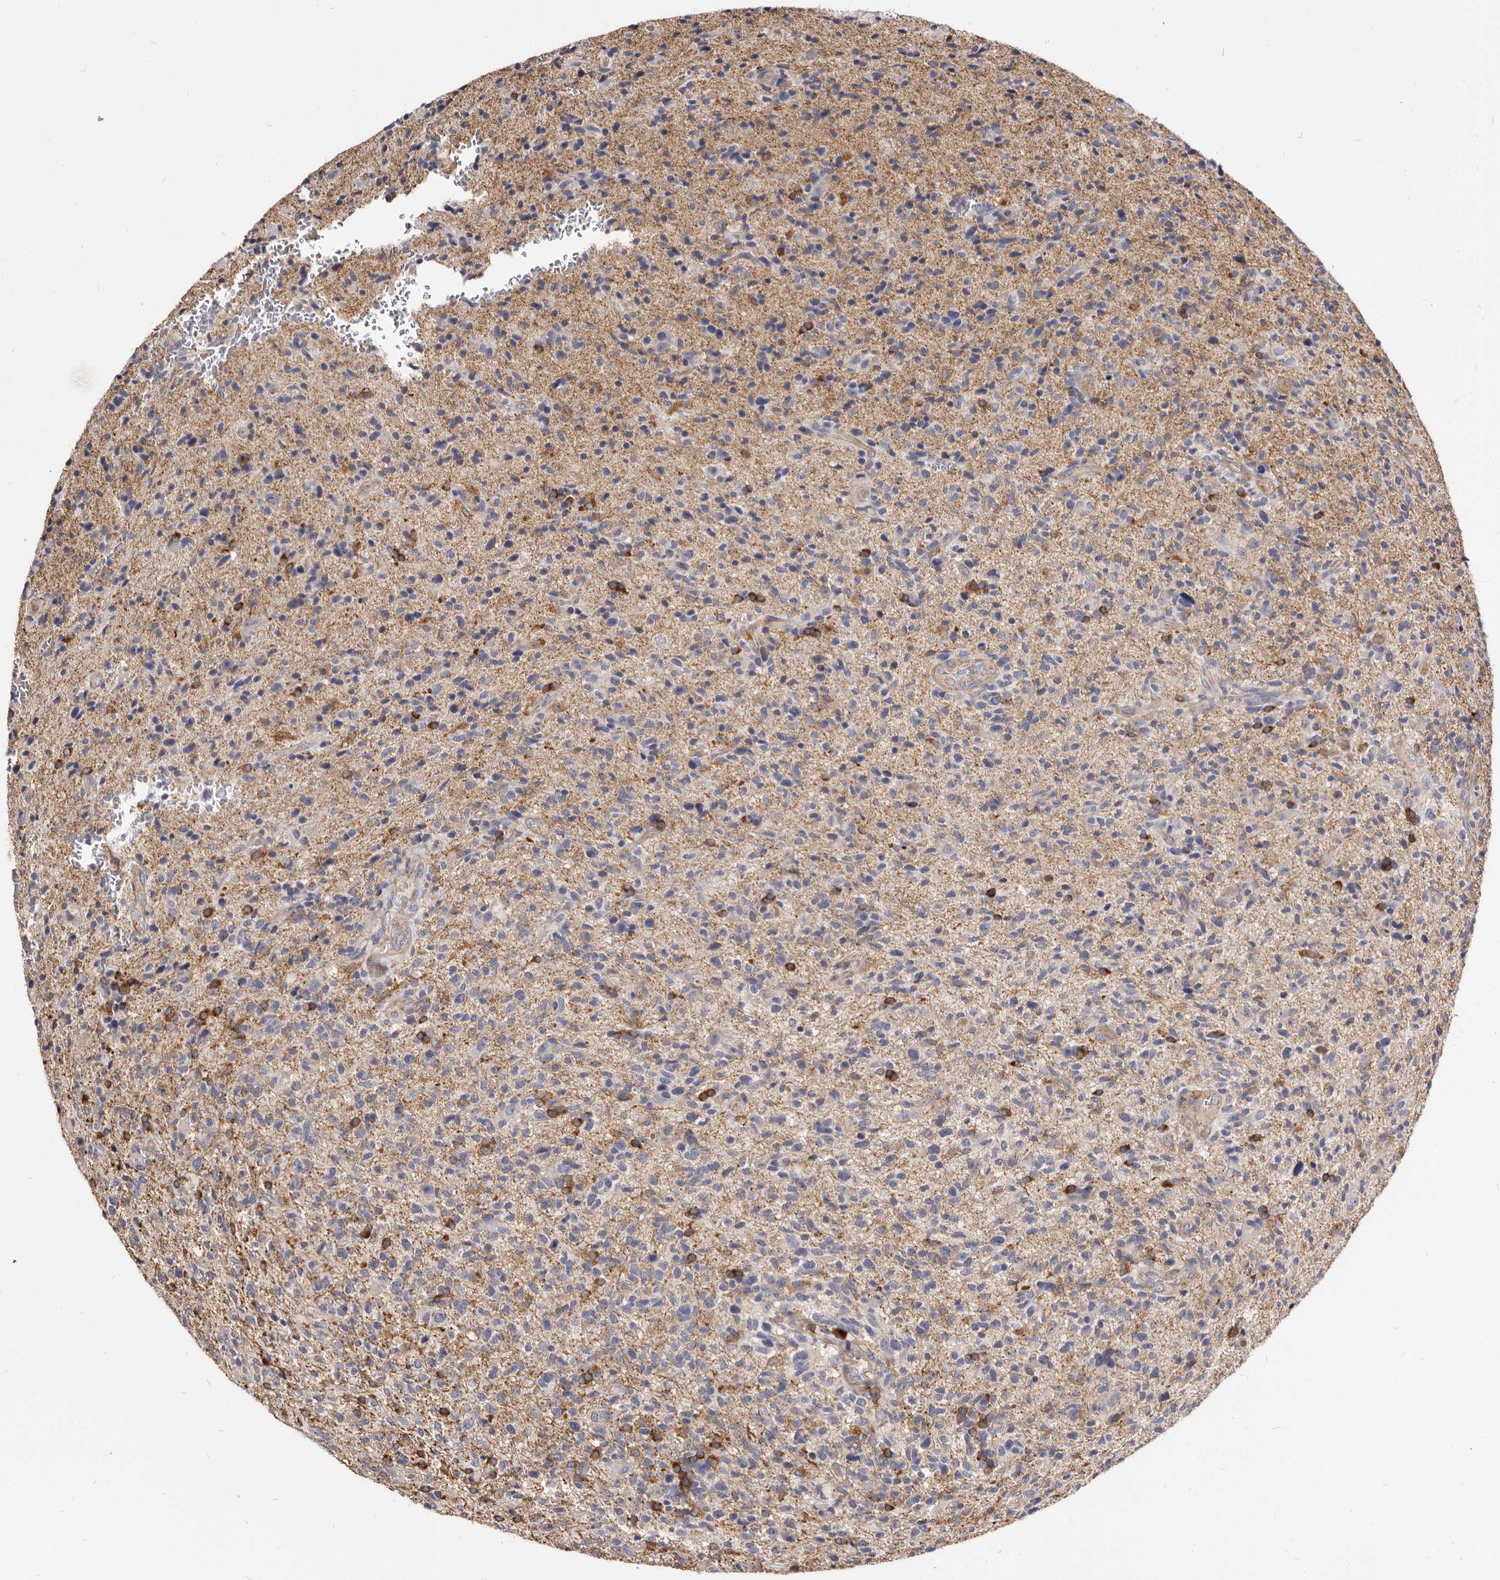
{"staining": {"intensity": "moderate", "quantity": "25%-75%", "location": "cytoplasmic/membranous"}, "tissue": "glioma", "cell_type": "Tumor cells", "image_type": "cancer", "snomed": [{"axis": "morphology", "description": "Glioma, malignant, High grade"}, {"axis": "topography", "description": "Brain"}], "caption": "Malignant glioma (high-grade) tissue displays moderate cytoplasmic/membranous staining in approximately 25%-75% of tumor cells, visualized by immunohistochemistry. The staining was performed using DAB (3,3'-diaminobenzidine) to visualize the protein expression in brown, while the nuclei were stained in blue with hematoxylin (Magnification: 20x).", "gene": "TPD52", "patient": {"sex": "male", "age": 72}}